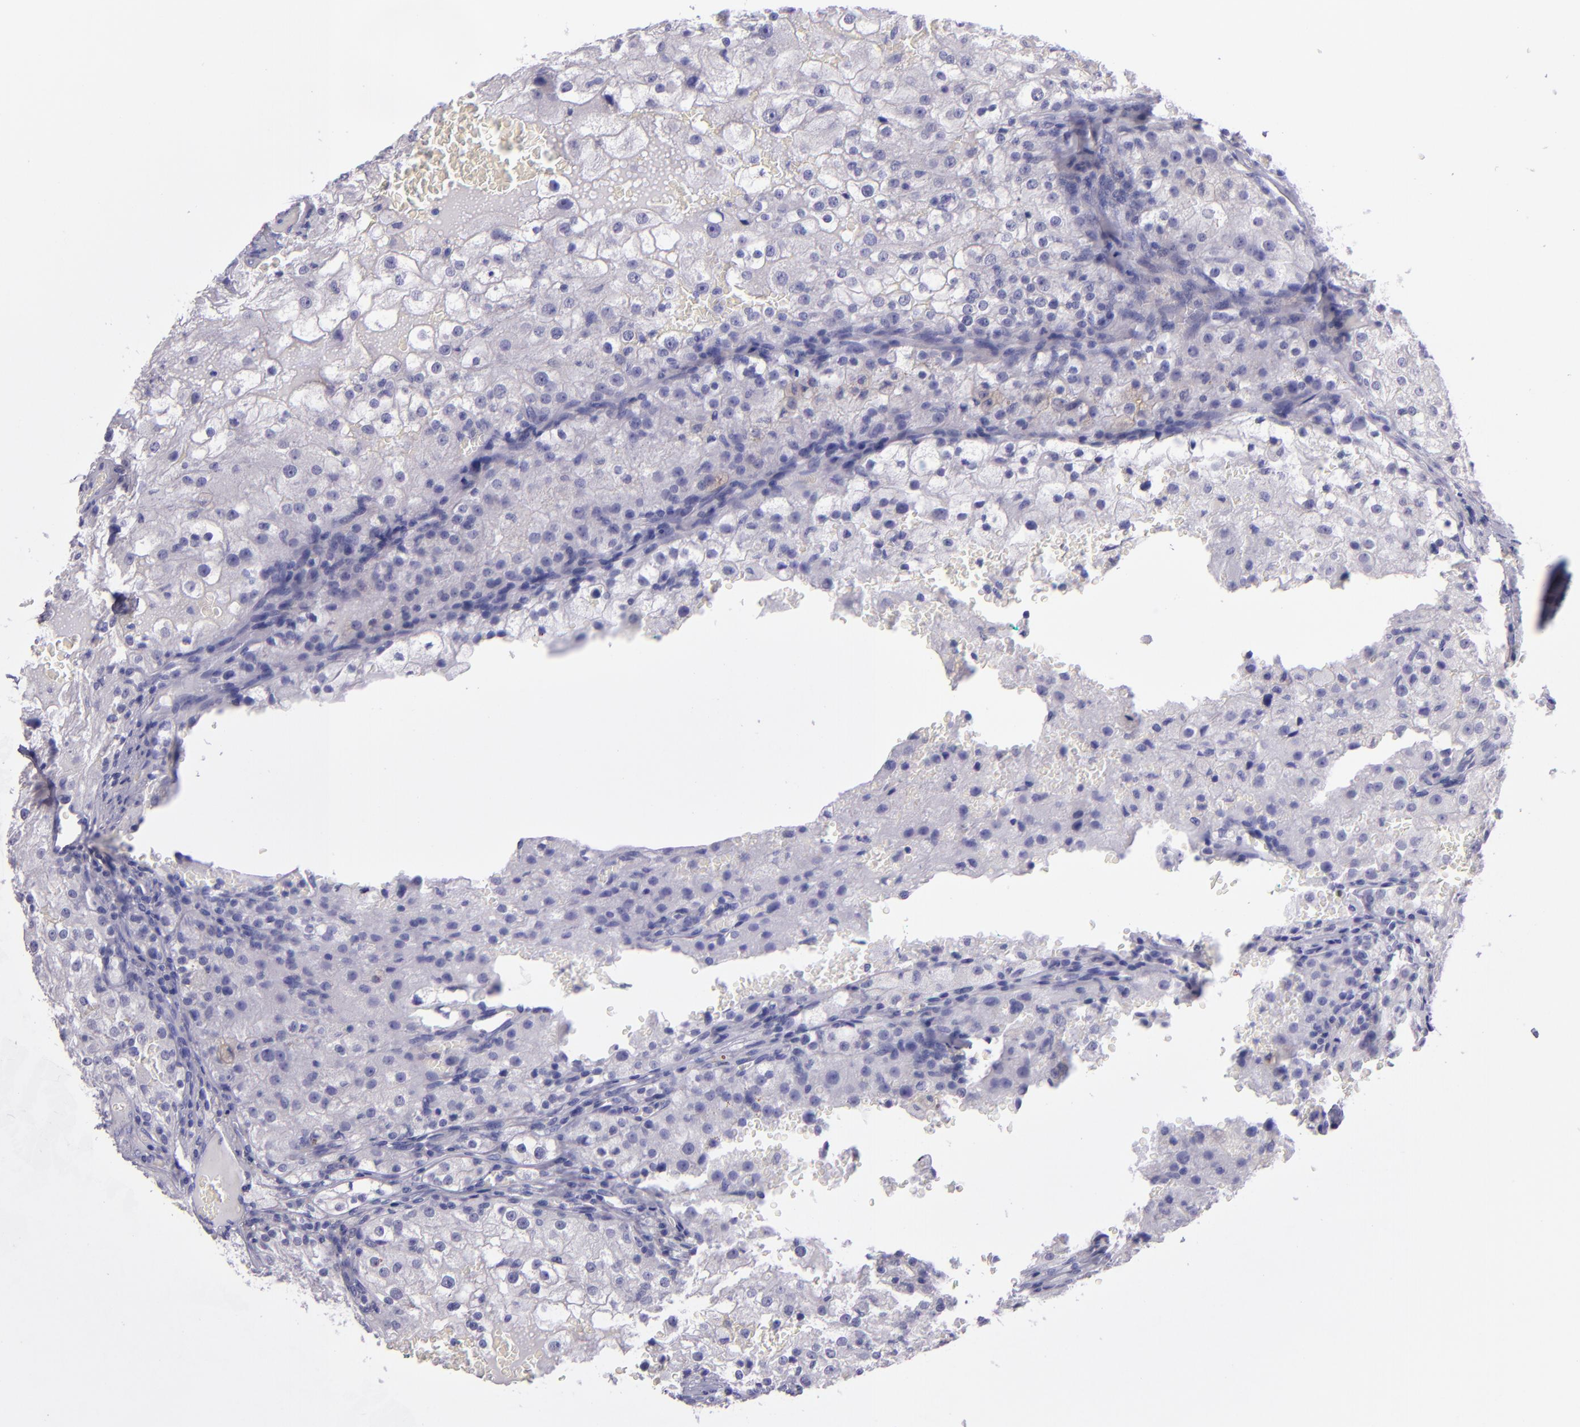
{"staining": {"intensity": "negative", "quantity": "none", "location": "none"}, "tissue": "renal cancer", "cell_type": "Tumor cells", "image_type": "cancer", "snomed": [{"axis": "morphology", "description": "Adenocarcinoma, NOS"}, {"axis": "topography", "description": "Kidney"}], "caption": "A micrograph of human renal cancer is negative for staining in tumor cells.", "gene": "TNNT3", "patient": {"sex": "female", "age": 74}}